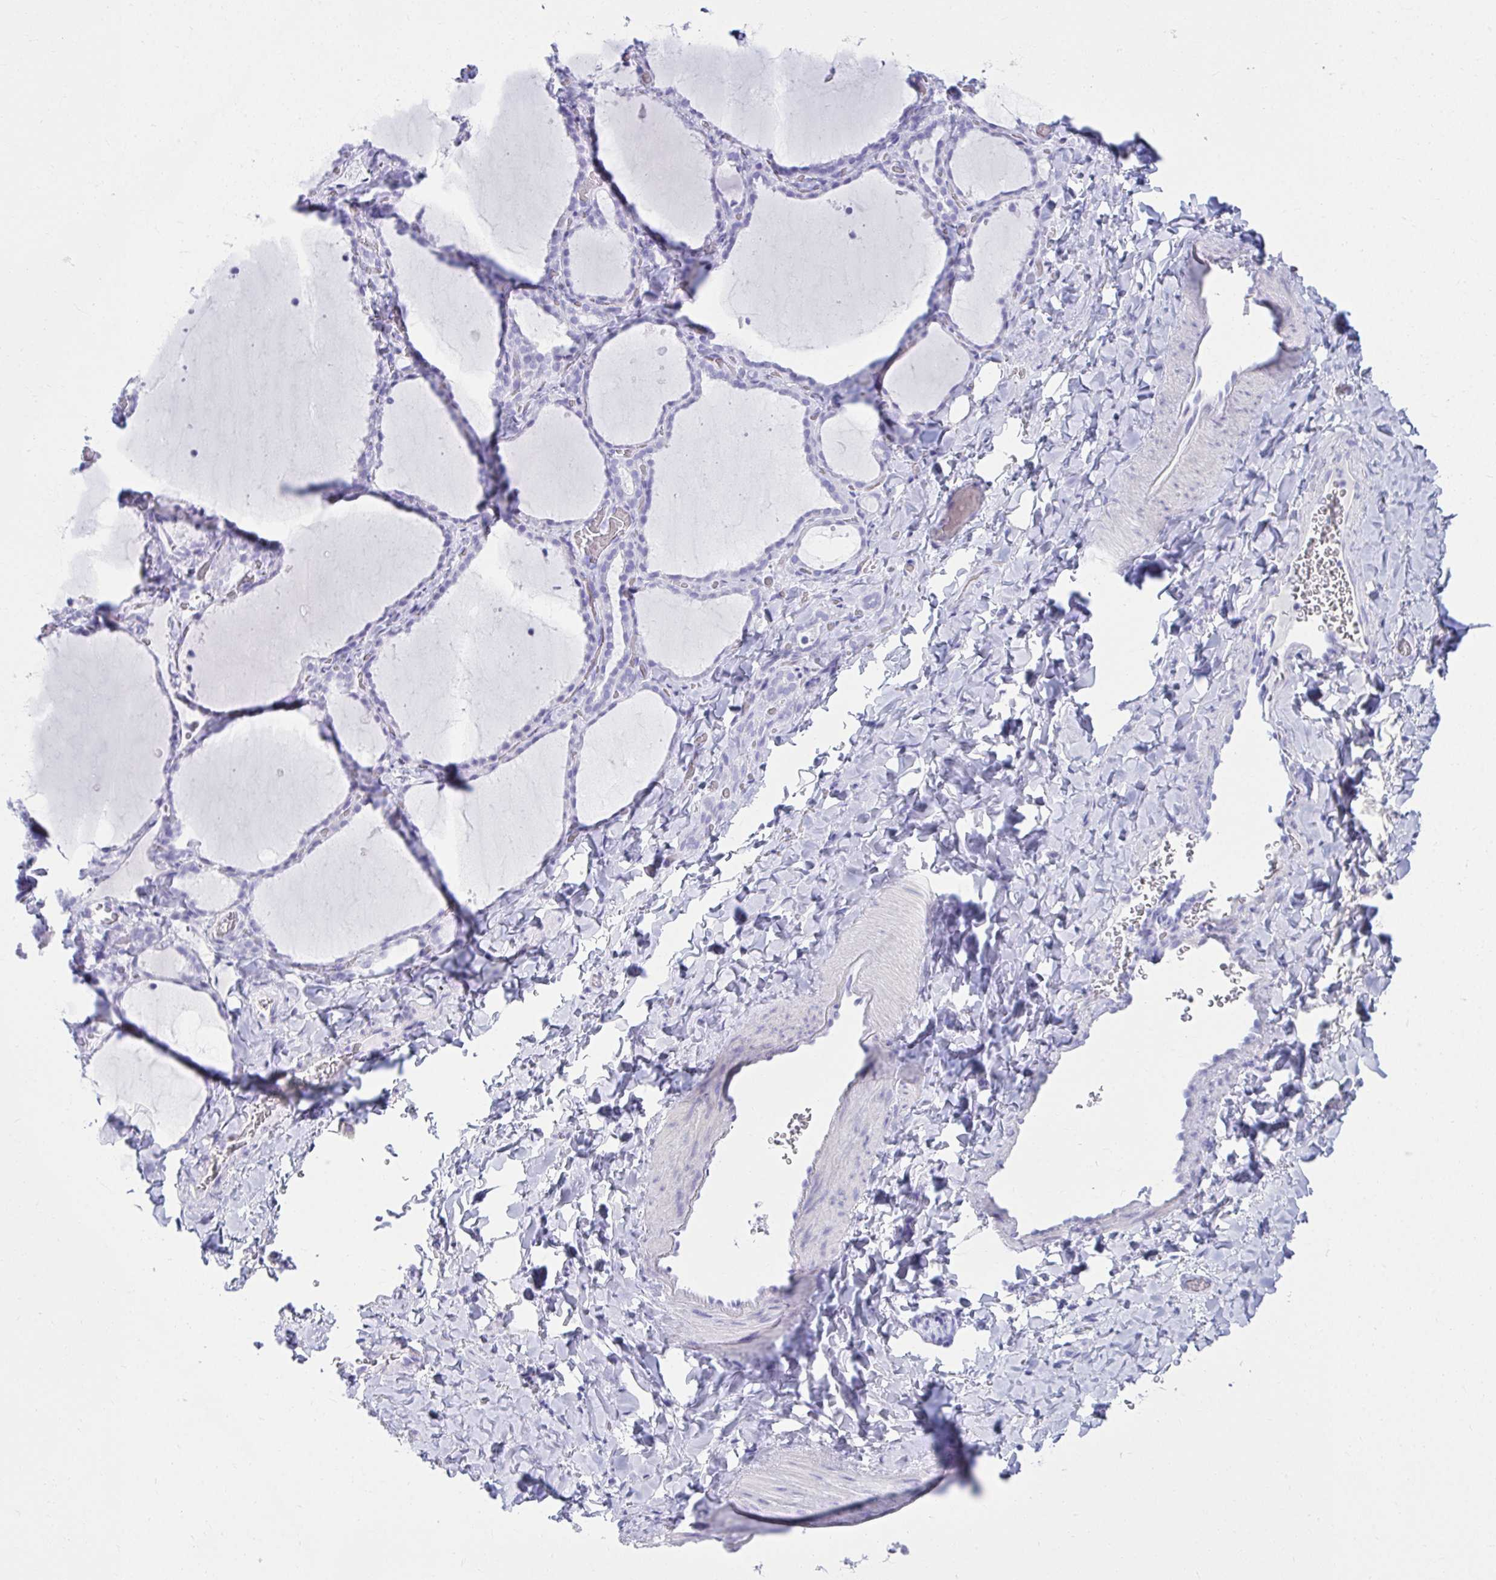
{"staining": {"intensity": "negative", "quantity": "none", "location": "none"}, "tissue": "thyroid gland", "cell_type": "Glandular cells", "image_type": "normal", "snomed": [{"axis": "morphology", "description": "Normal tissue, NOS"}, {"axis": "topography", "description": "Thyroid gland"}], "caption": "There is no significant staining in glandular cells of thyroid gland. (Brightfield microscopy of DAB (3,3'-diaminobenzidine) immunohistochemistry at high magnification).", "gene": "ATP4B", "patient": {"sex": "female", "age": 22}}